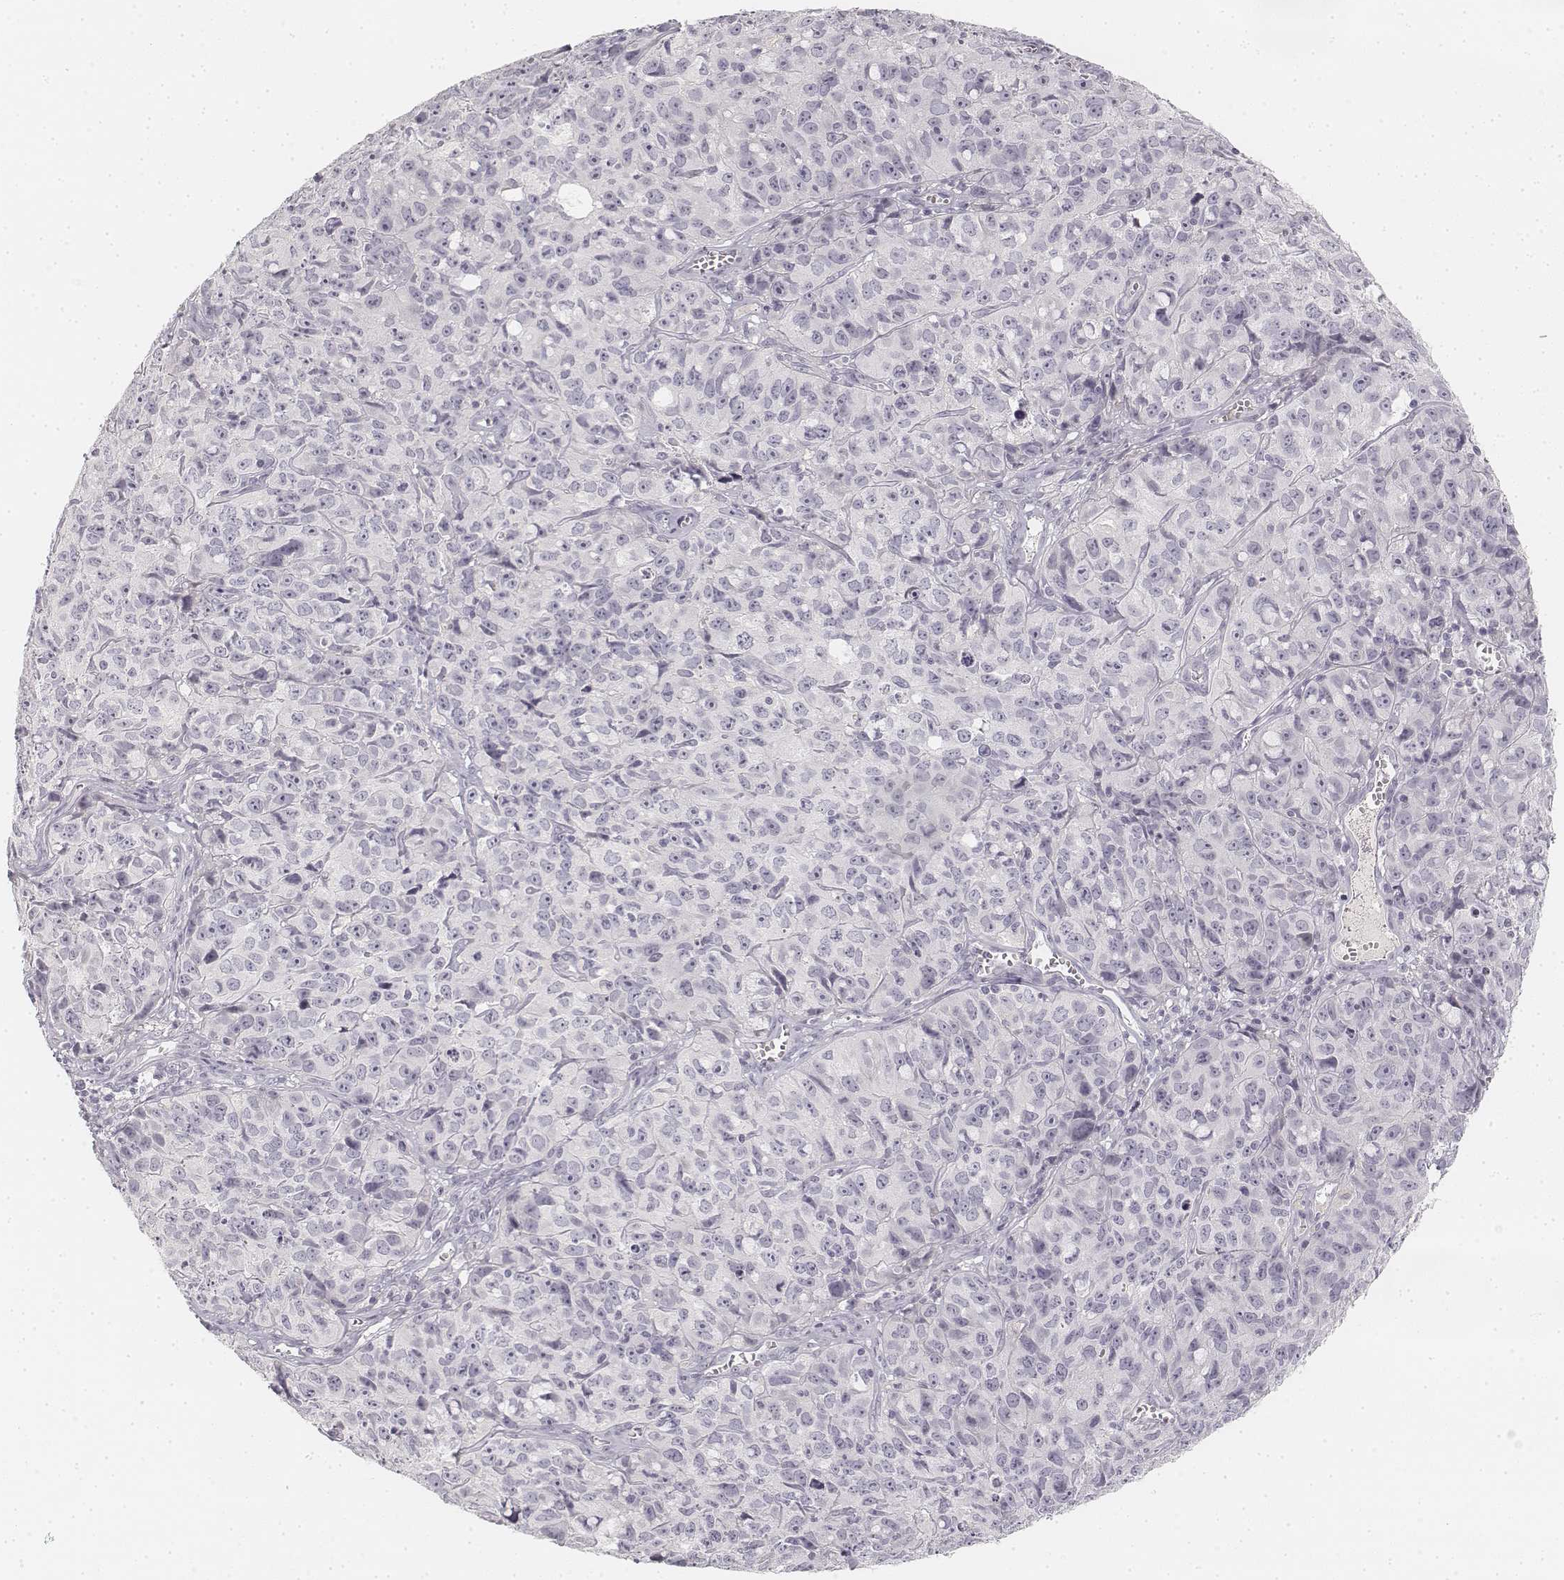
{"staining": {"intensity": "negative", "quantity": "none", "location": "none"}, "tissue": "cervical cancer", "cell_type": "Tumor cells", "image_type": "cancer", "snomed": [{"axis": "morphology", "description": "Squamous cell carcinoma, NOS"}, {"axis": "topography", "description": "Cervix"}], "caption": "Tumor cells are negative for brown protein staining in squamous cell carcinoma (cervical). Nuclei are stained in blue.", "gene": "DSG4", "patient": {"sex": "female", "age": 28}}